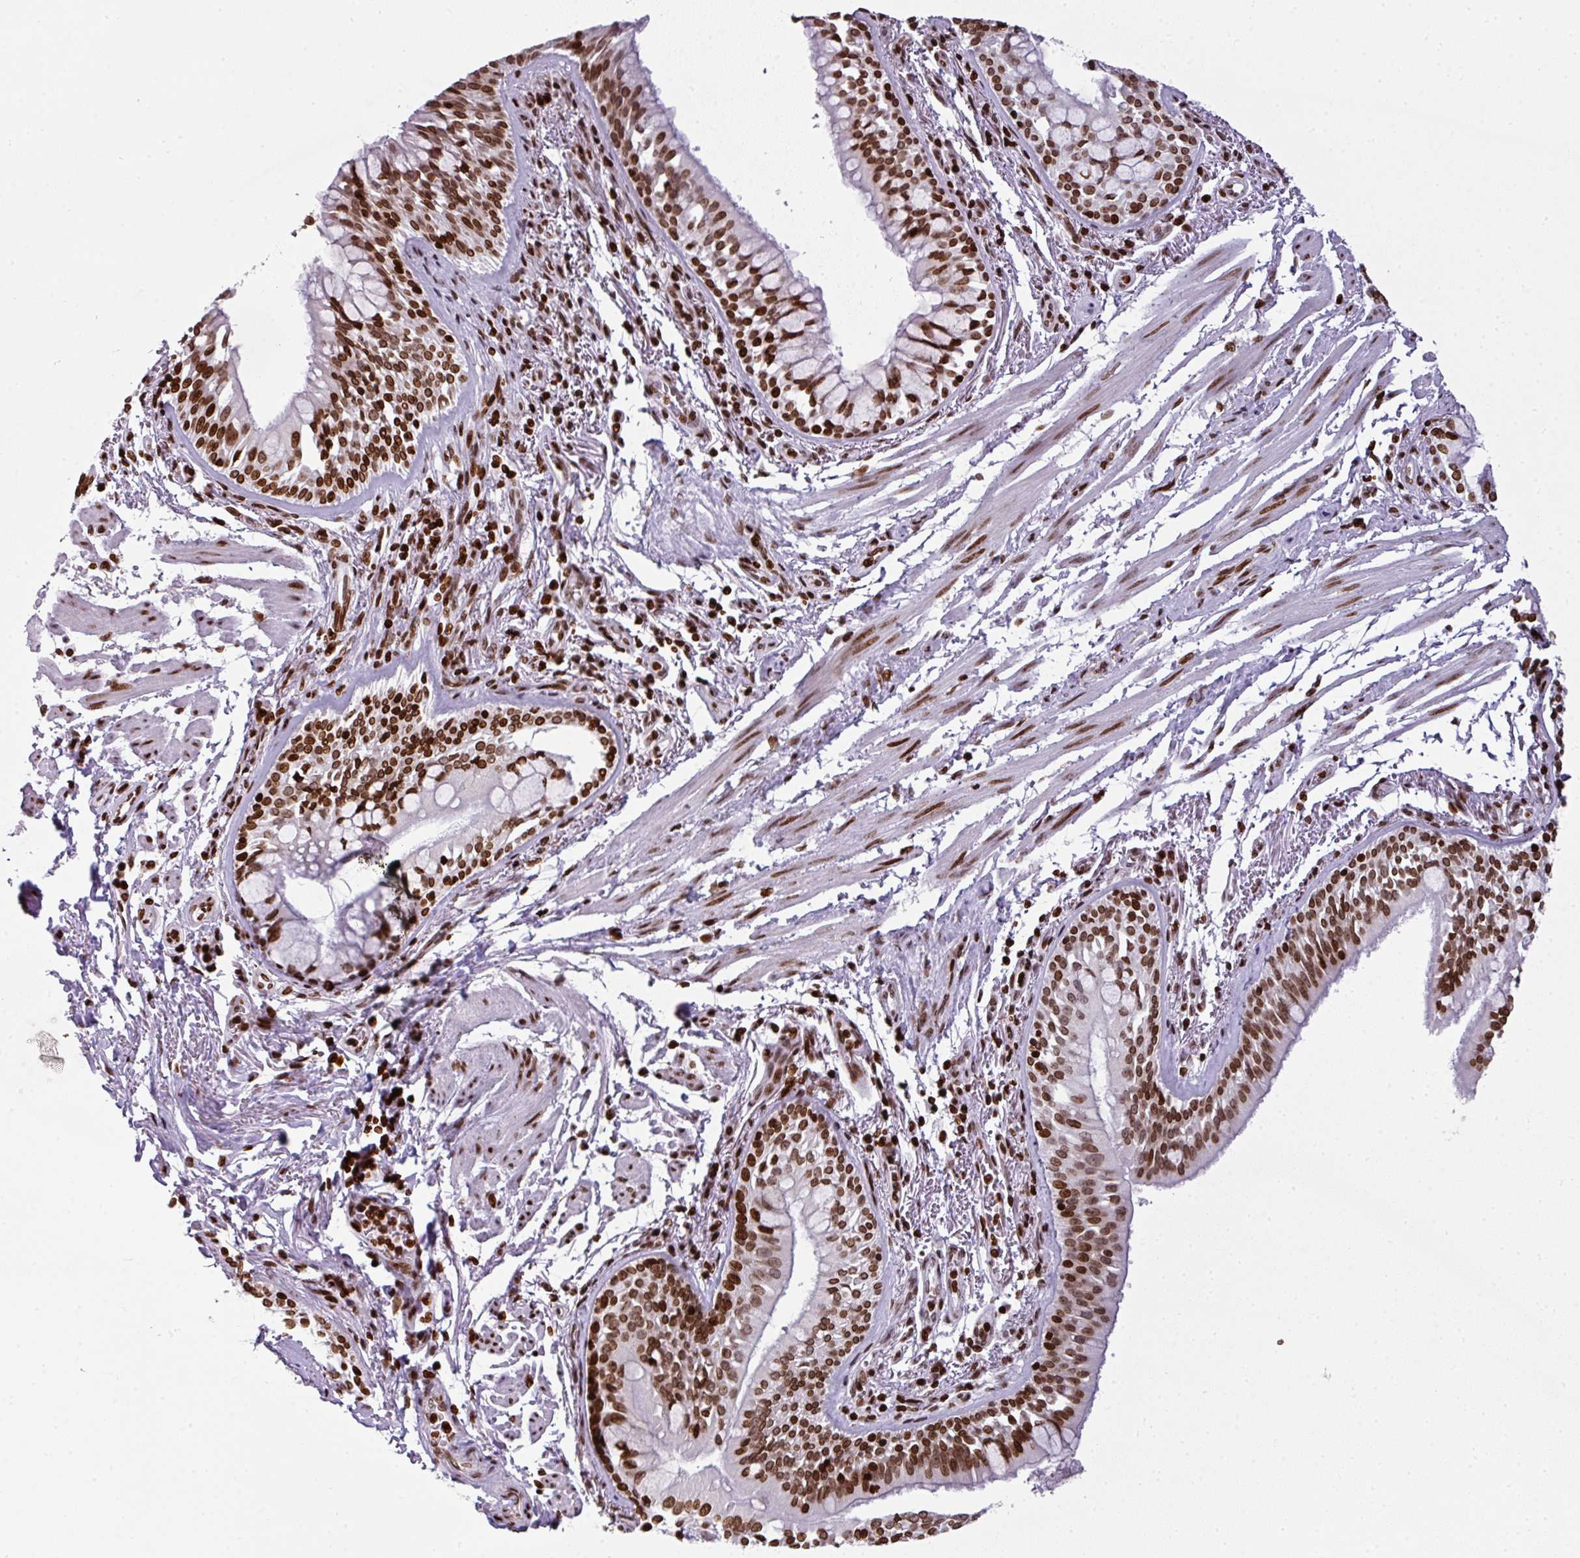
{"staining": {"intensity": "moderate", "quantity": ">75%", "location": "nuclear"}, "tissue": "bronchus", "cell_type": "Respiratory epithelial cells", "image_type": "normal", "snomed": [{"axis": "morphology", "description": "Normal tissue, NOS"}, {"axis": "topography", "description": "Bronchus"}], "caption": "Moderate nuclear protein positivity is identified in about >75% of respiratory epithelial cells in bronchus. The protein is stained brown, and the nuclei are stained in blue (DAB IHC with brightfield microscopy, high magnification).", "gene": "RASL11A", "patient": {"sex": "male", "age": 70}}